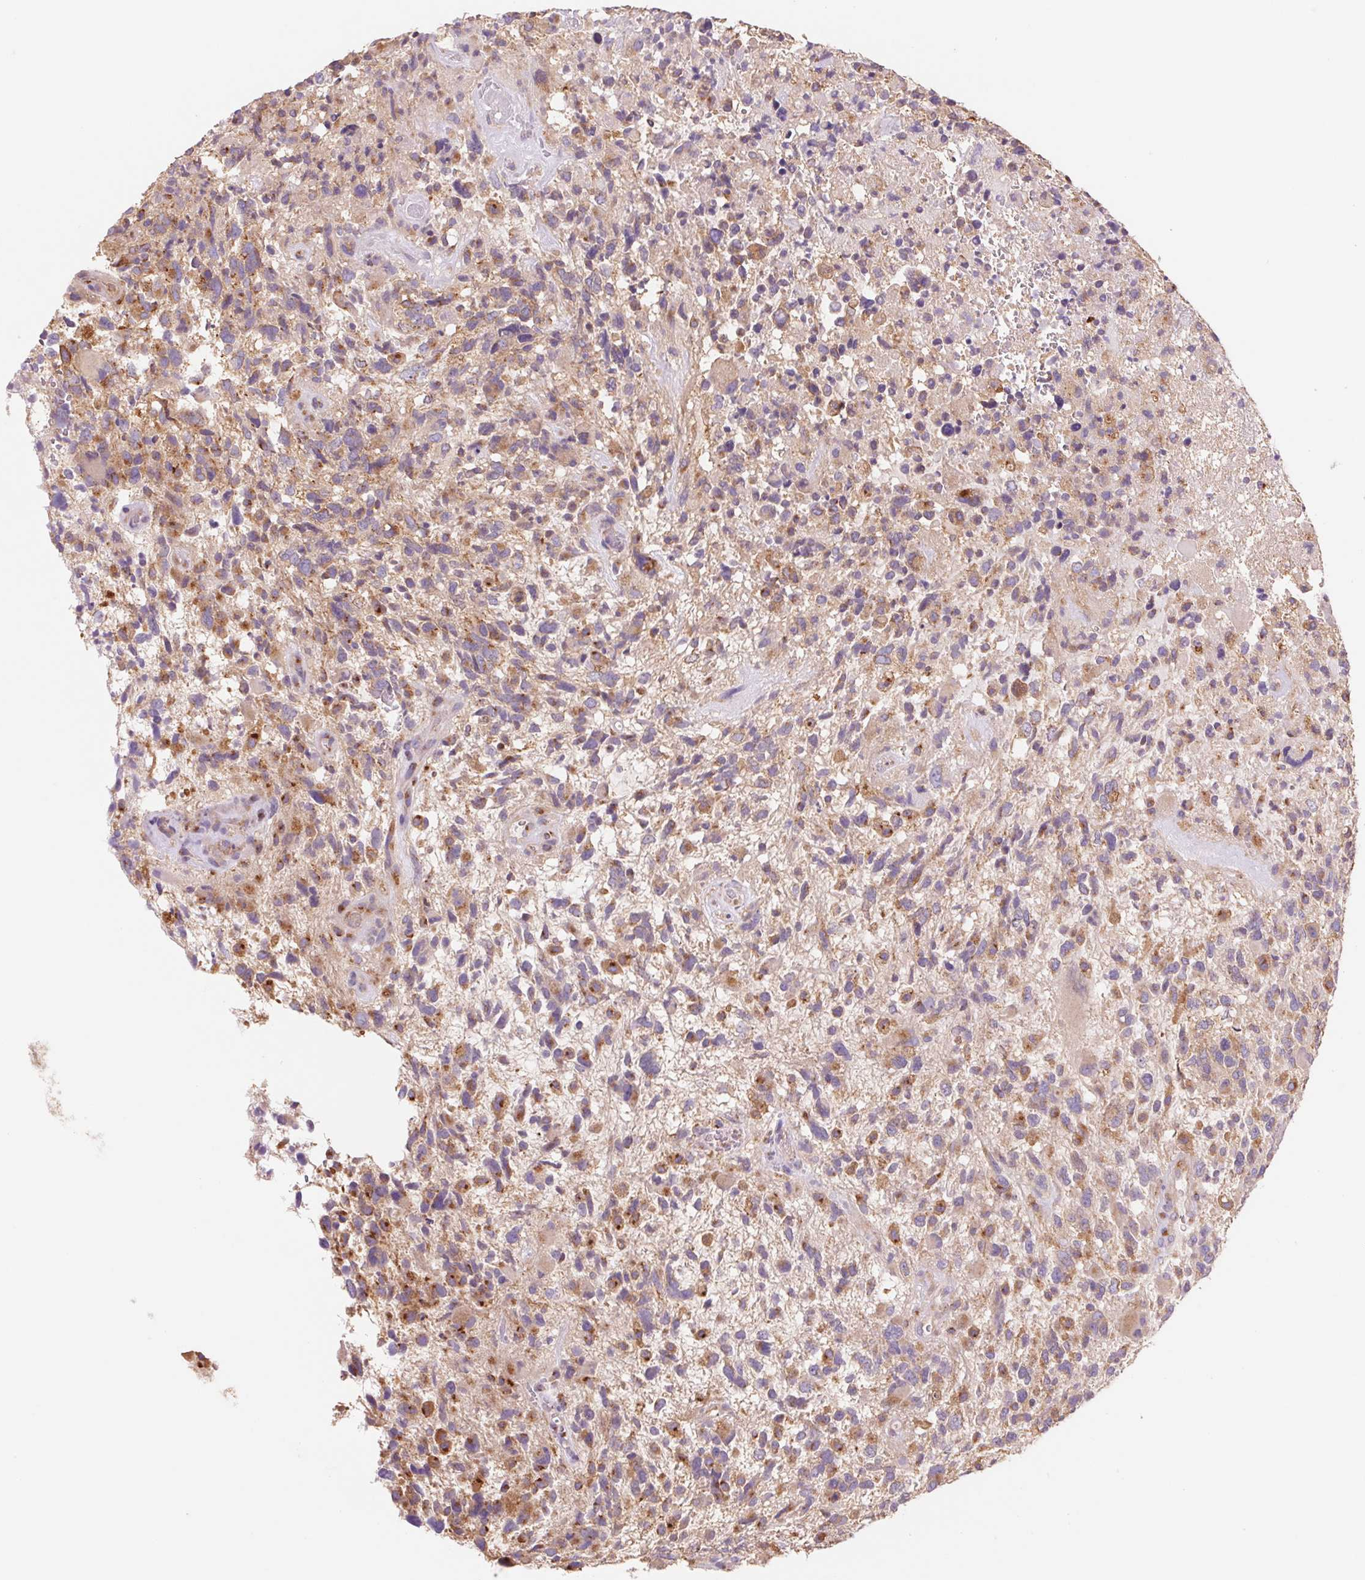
{"staining": {"intensity": "weak", "quantity": "25%-75%", "location": "cytoplasmic/membranous"}, "tissue": "glioma", "cell_type": "Tumor cells", "image_type": "cancer", "snomed": [{"axis": "morphology", "description": "Glioma, malignant, High grade"}, {"axis": "topography", "description": "Brain"}], "caption": "Glioma stained with DAB (3,3'-diaminobenzidine) IHC exhibits low levels of weak cytoplasmic/membranous positivity in about 25%-75% of tumor cells. The protein is shown in brown color, while the nuclei are stained blue.", "gene": "RAB1A", "patient": {"sex": "female", "age": 71}}